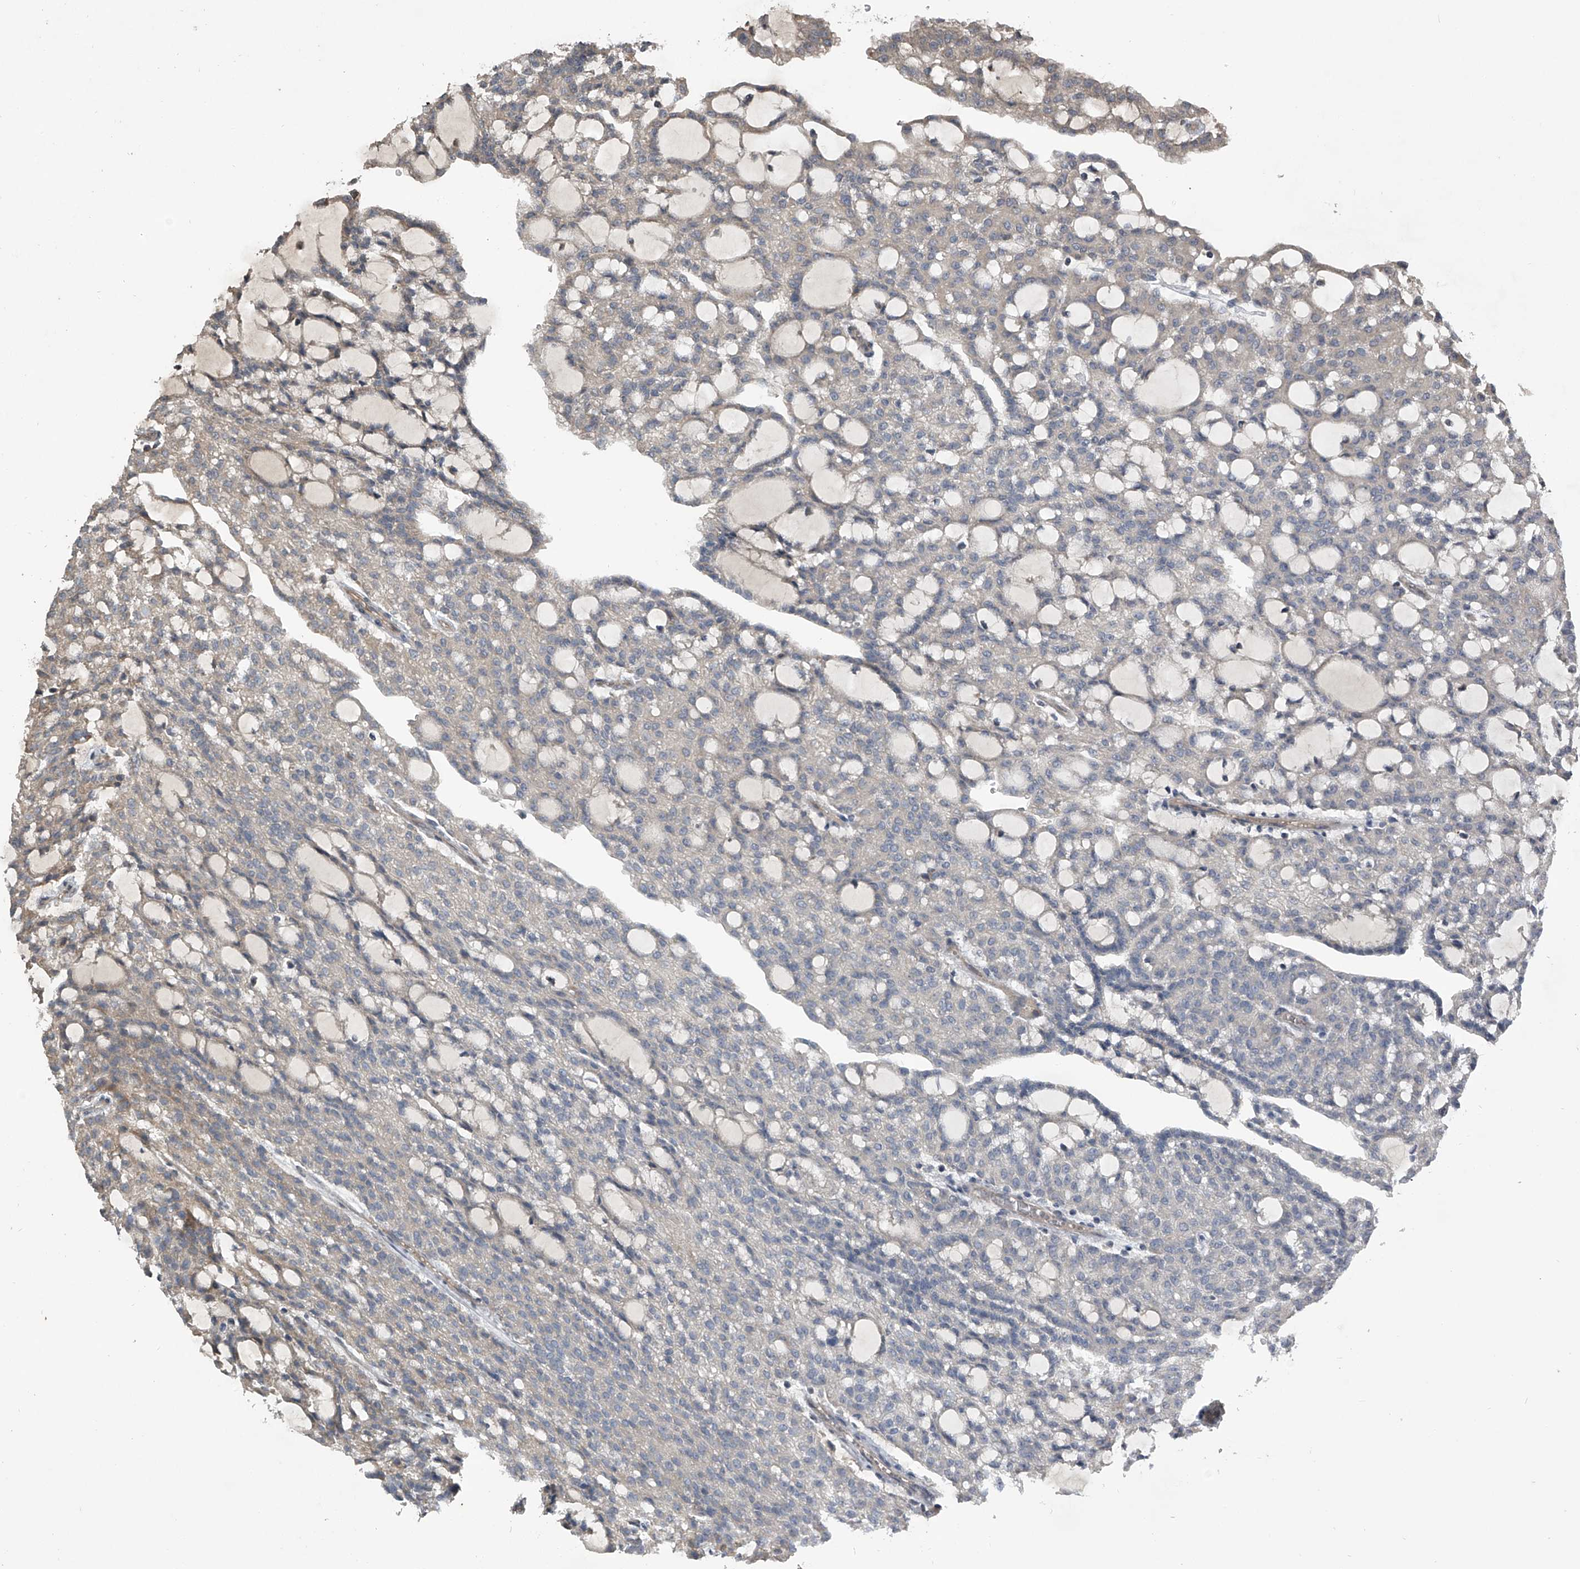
{"staining": {"intensity": "negative", "quantity": "none", "location": "none"}, "tissue": "renal cancer", "cell_type": "Tumor cells", "image_type": "cancer", "snomed": [{"axis": "morphology", "description": "Adenocarcinoma, NOS"}, {"axis": "topography", "description": "Kidney"}], "caption": "This is a micrograph of IHC staining of adenocarcinoma (renal), which shows no staining in tumor cells. The staining was performed using DAB to visualize the protein expression in brown, while the nuclei were stained in blue with hematoxylin (Magnification: 20x).", "gene": "NFS1", "patient": {"sex": "male", "age": 63}}